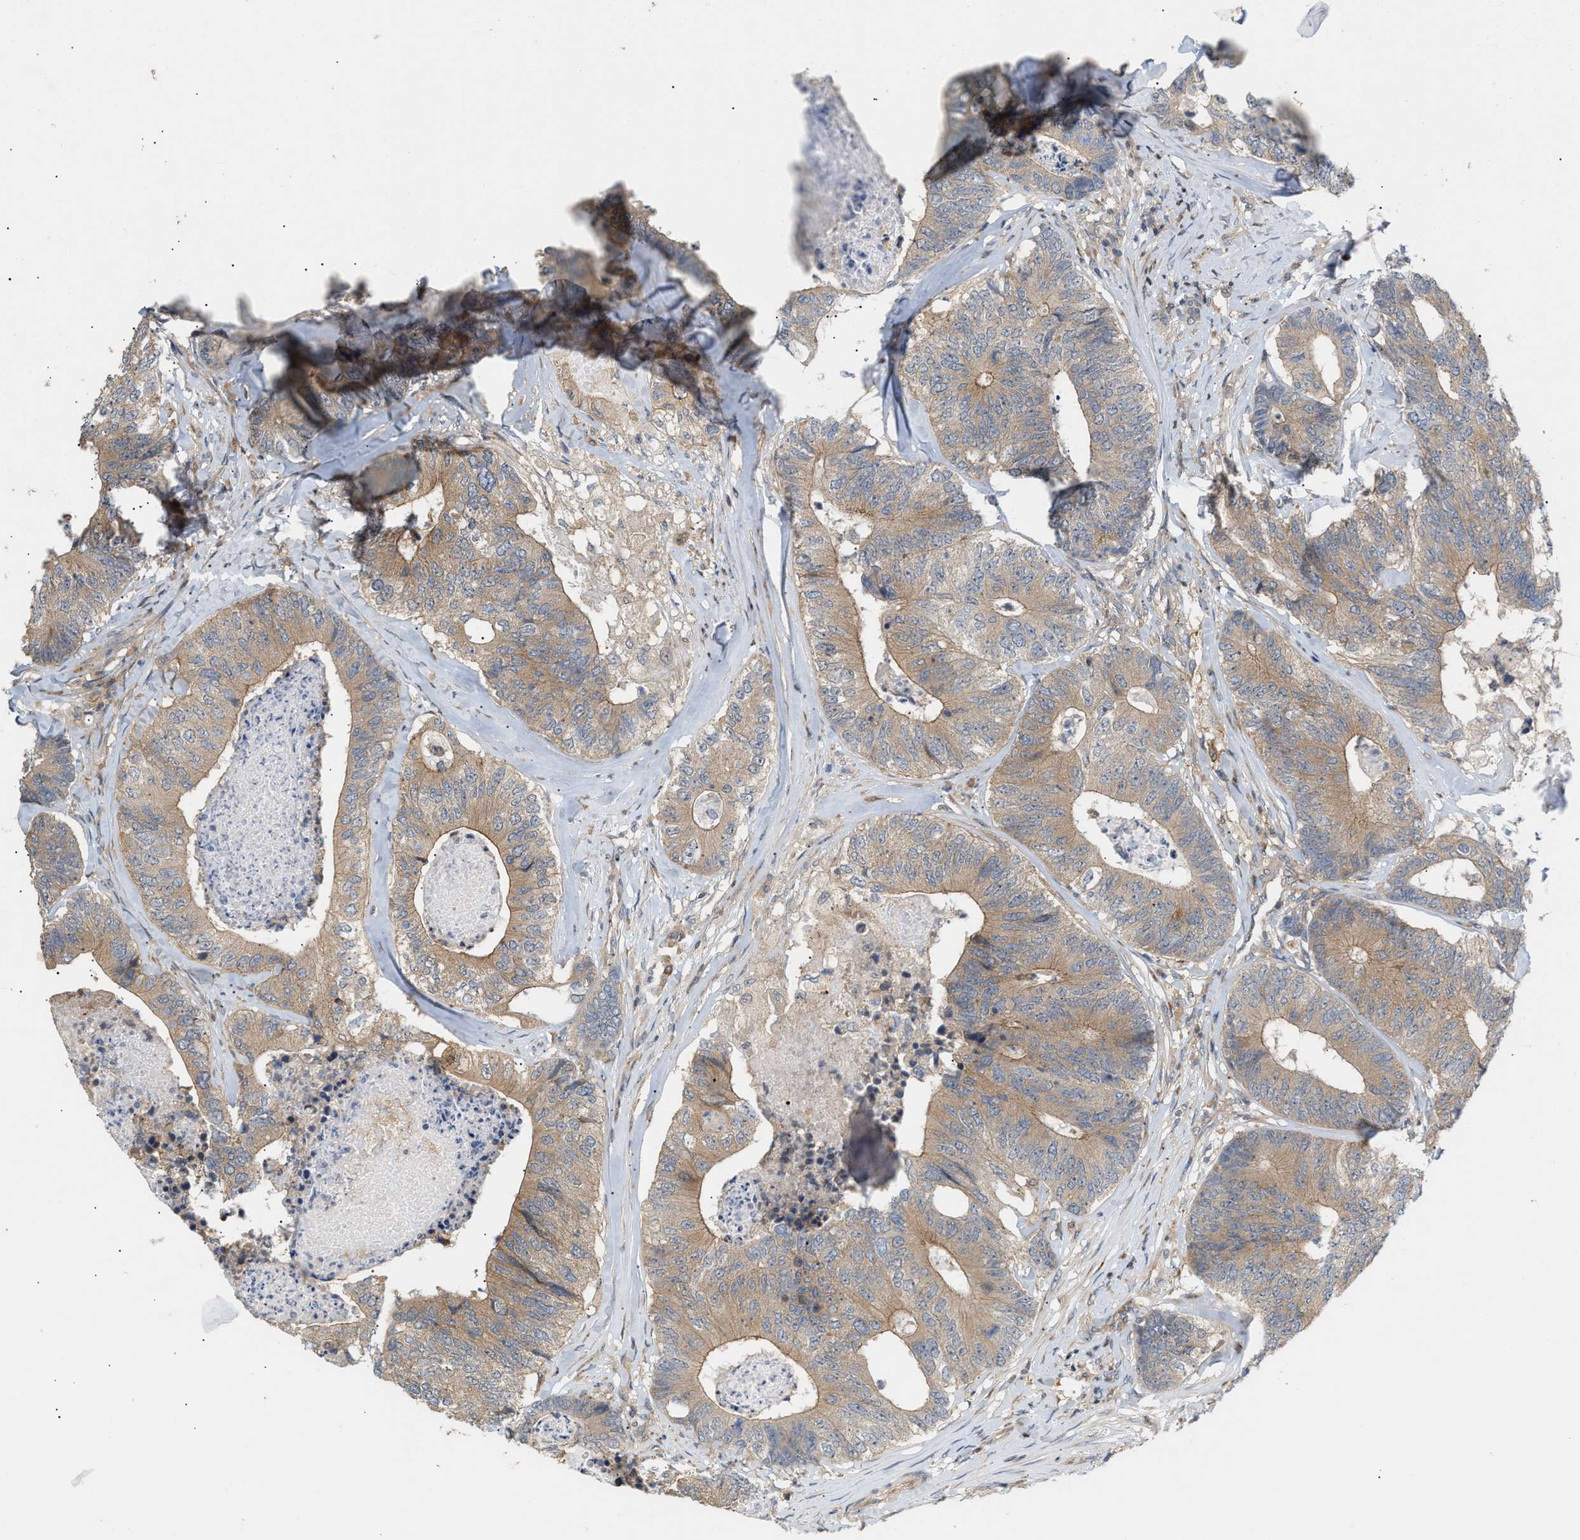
{"staining": {"intensity": "moderate", "quantity": ">75%", "location": "cytoplasmic/membranous"}, "tissue": "colorectal cancer", "cell_type": "Tumor cells", "image_type": "cancer", "snomed": [{"axis": "morphology", "description": "Adenocarcinoma, NOS"}, {"axis": "topography", "description": "Colon"}], "caption": "A histopathology image of adenocarcinoma (colorectal) stained for a protein displays moderate cytoplasmic/membranous brown staining in tumor cells.", "gene": "DBNL", "patient": {"sex": "female", "age": 67}}